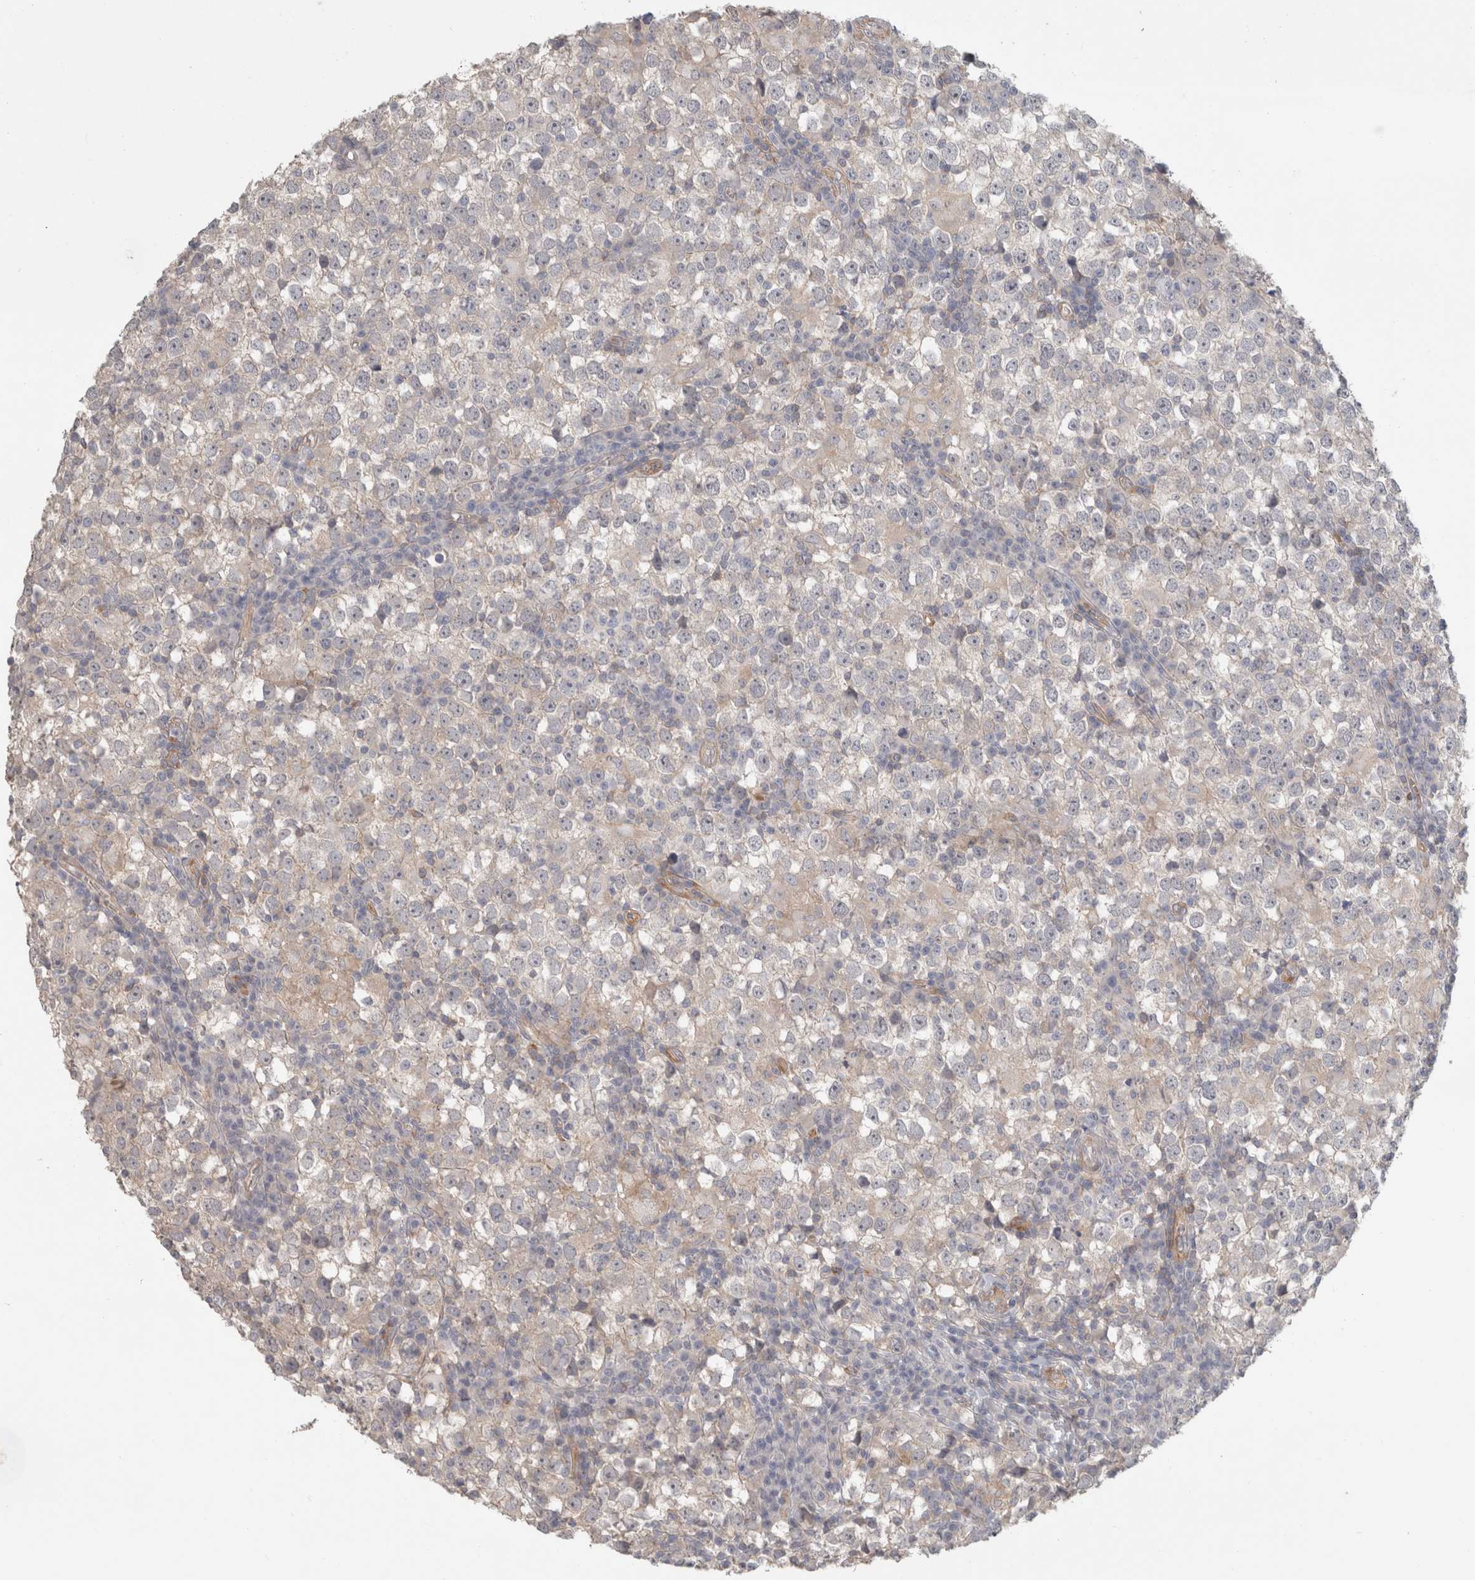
{"staining": {"intensity": "negative", "quantity": "none", "location": "none"}, "tissue": "testis cancer", "cell_type": "Tumor cells", "image_type": "cancer", "snomed": [{"axis": "morphology", "description": "Seminoma, NOS"}, {"axis": "topography", "description": "Testis"}], "caption": "Protein analysis of testis seminoma demonstrates no significant positivity in tumor cells.", "gene": "RASAL2", "patient": {"sex": "male", "age": 65}}